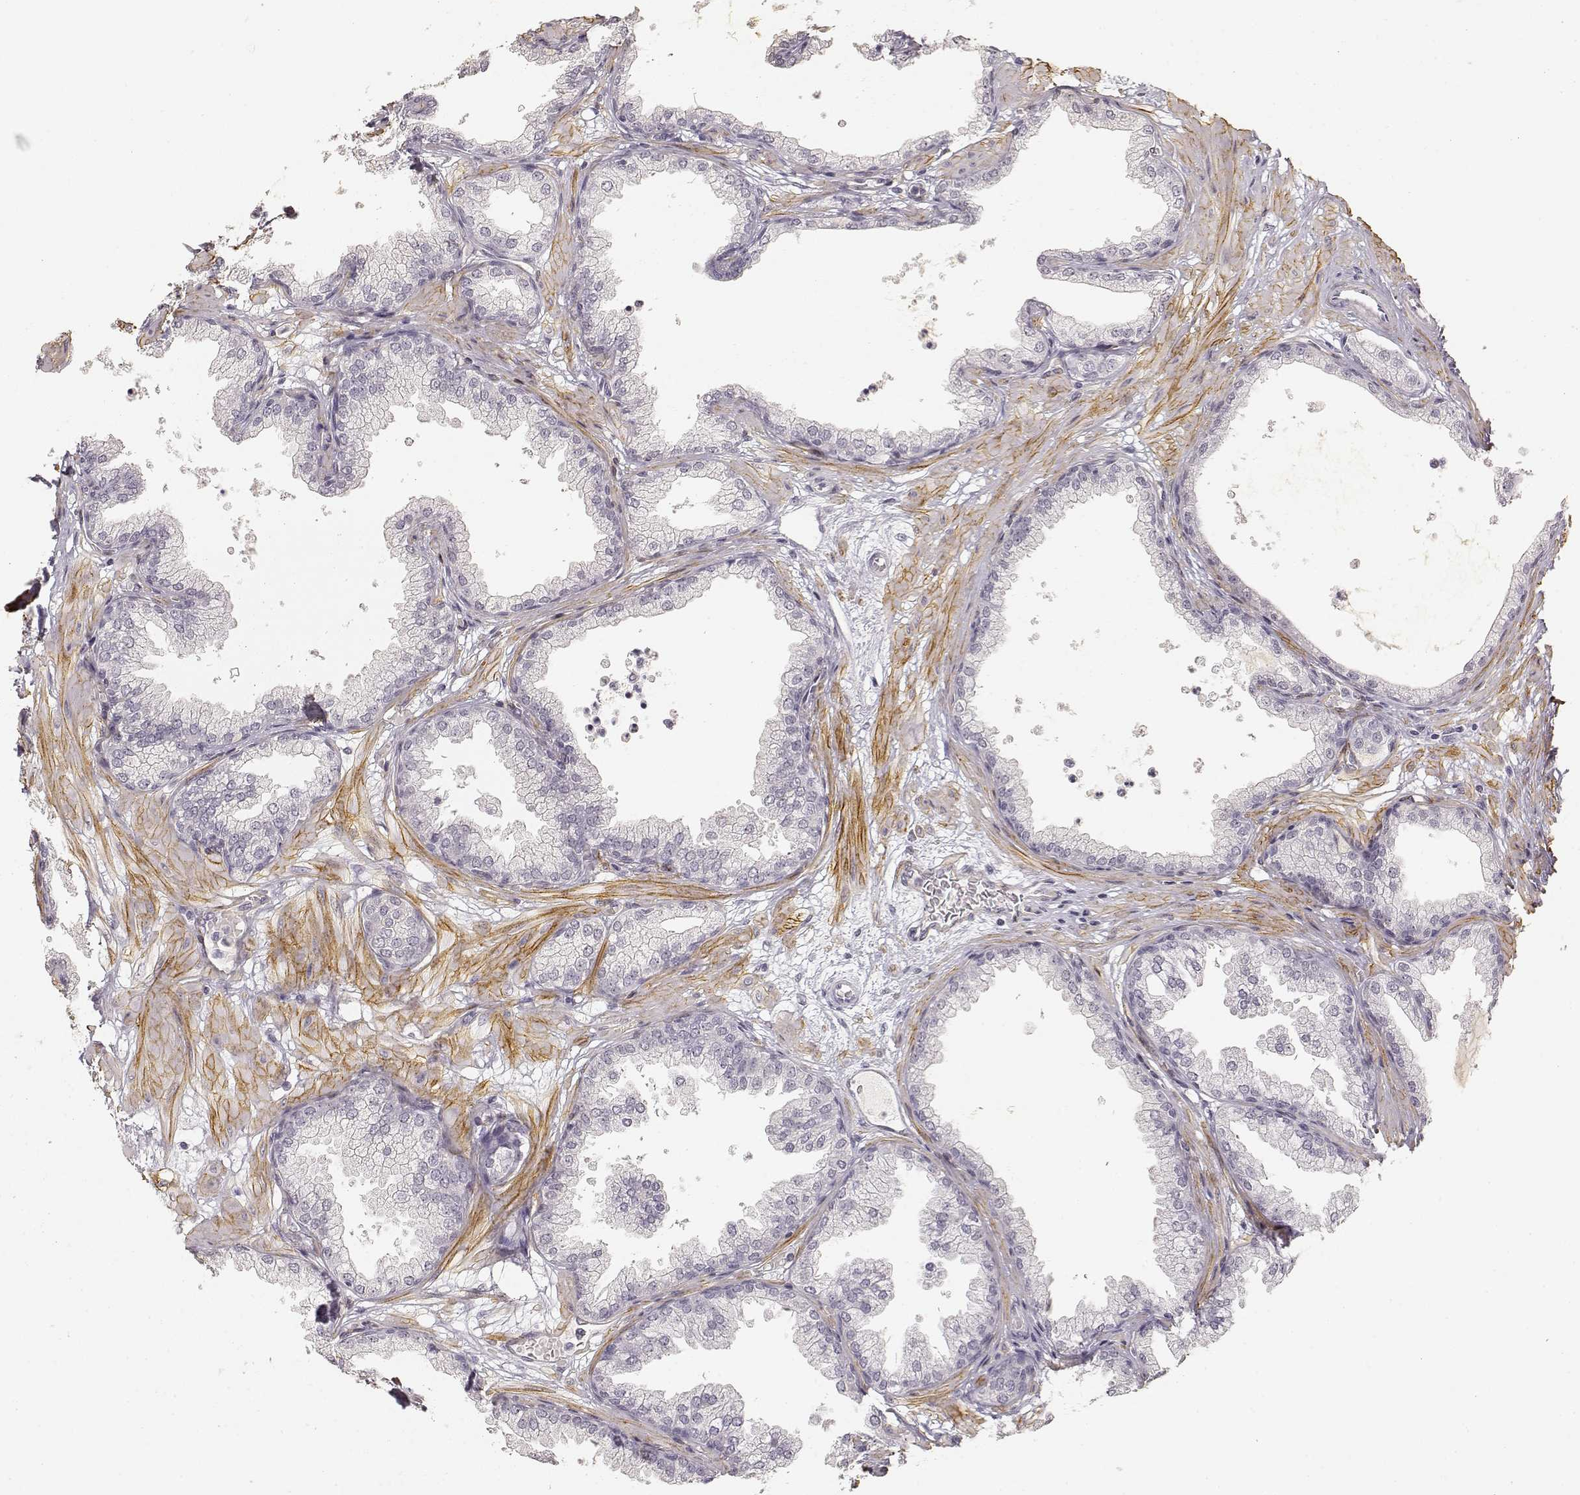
{"staining": {"intensity": "negative", "quantity": "none", "location": "none"}, "tissue": "prostate", "cell_type": "Glandular cells", "image_type": "normal", "snomed": [{"axis": "morphology", "description": "Normal tissue, NOS"}, {"axis": "topography", "description": "Prostate"}], "caption": "This is a micrograph of immunohistochemistry (IHC) staining of benign prostate, which shows no staining in glandular cells. Nuclei are stained in blue.", "gene": "LAMA4", "patient": {"sex": "male", "age": 37}}